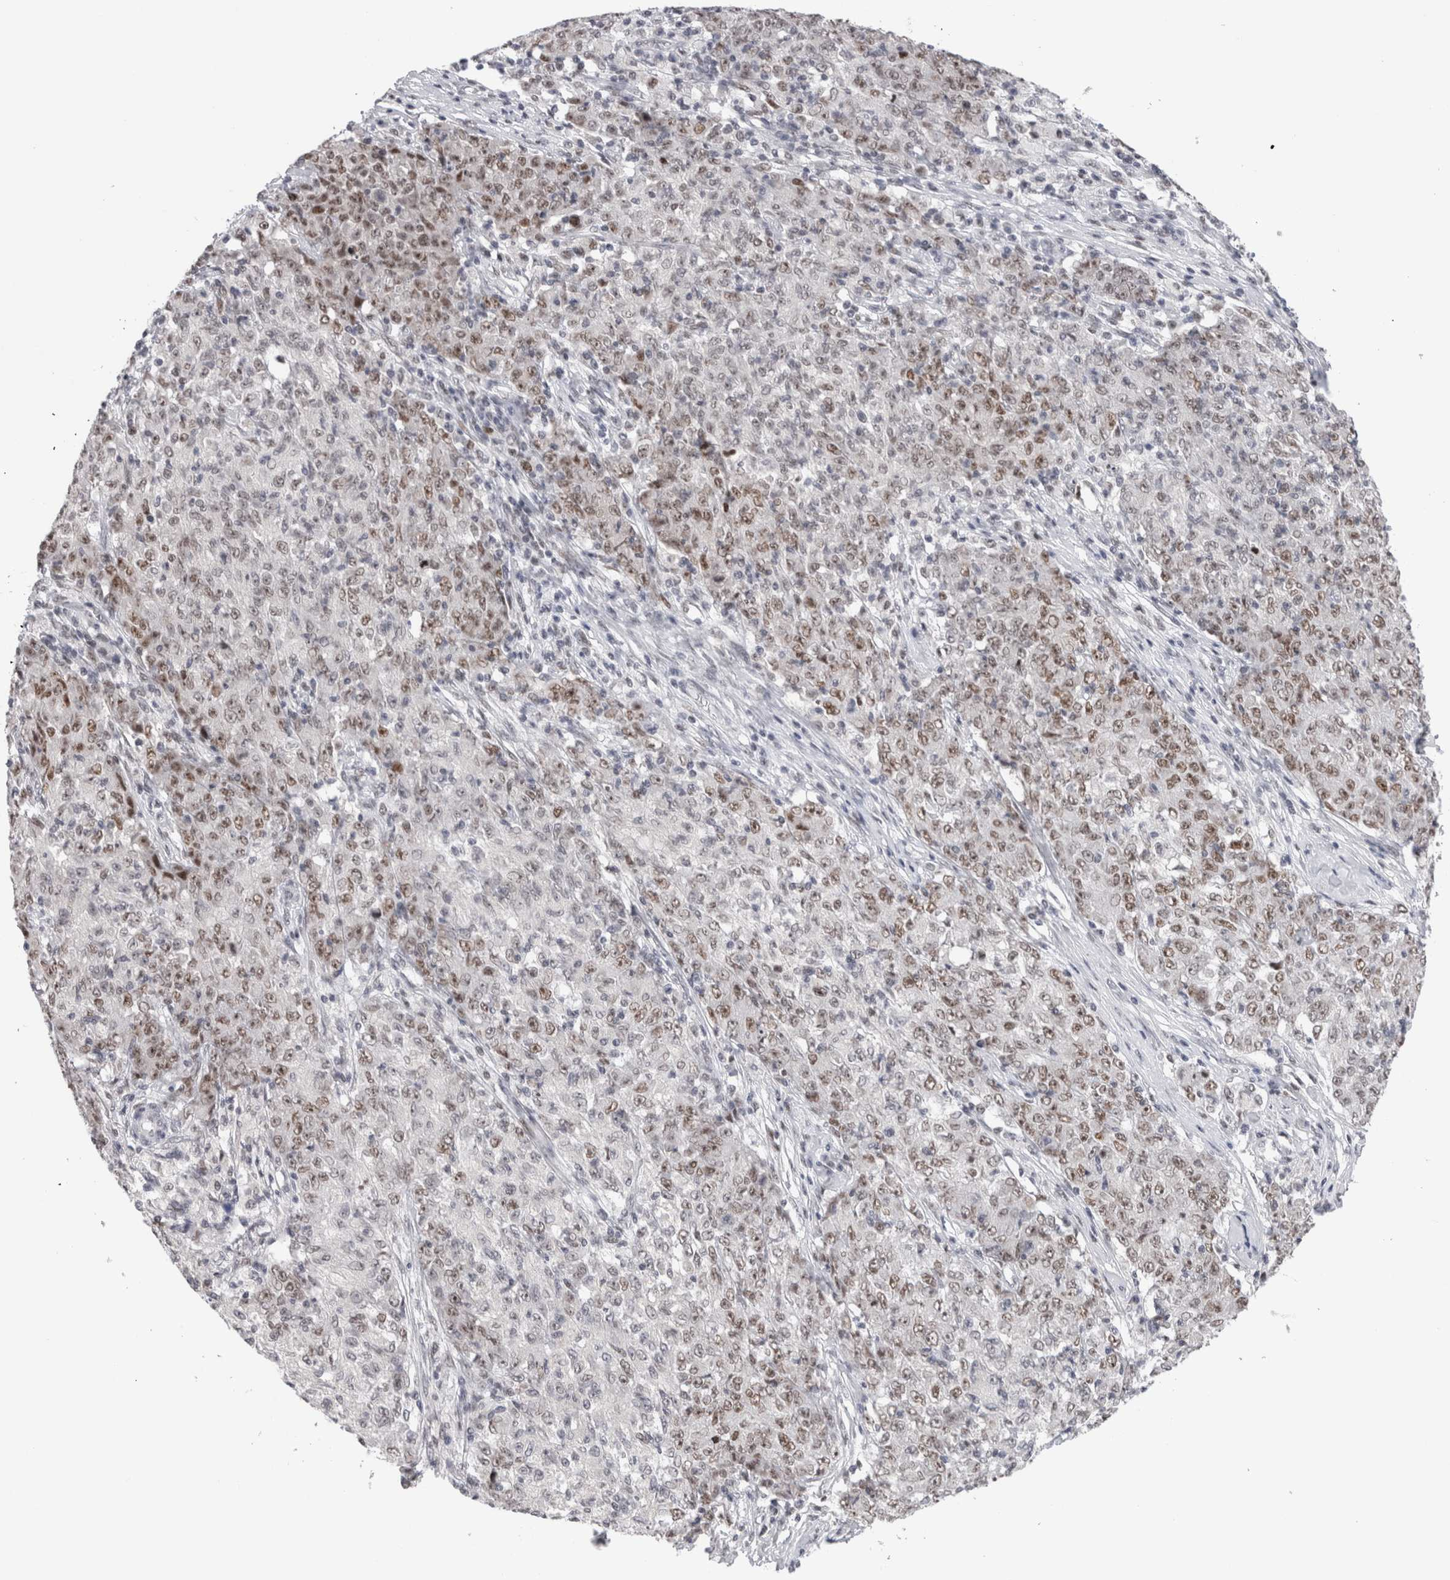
{"staining": {"intensity": "weak", "quantity": "25%-75%", "location": "nuclear"}, "tissue": "ovarian cancer", "cell_type": "Tumor cells", "image_type": "cancer", "snomed": [{"axis": "morphology", "description": "Carcinoma, endometroid"}, {"axis": "topography", "description": "Ovary"}], "caption": "This micrograph displays ovarian cancer stained with IHC to label a protein in brown. The nuclear of tumor cells show weak positivity for the protein. Nuclei are counter-stained blue.", "gene": "ZNF521", "patient": {"sex": "female", "age": 42}}